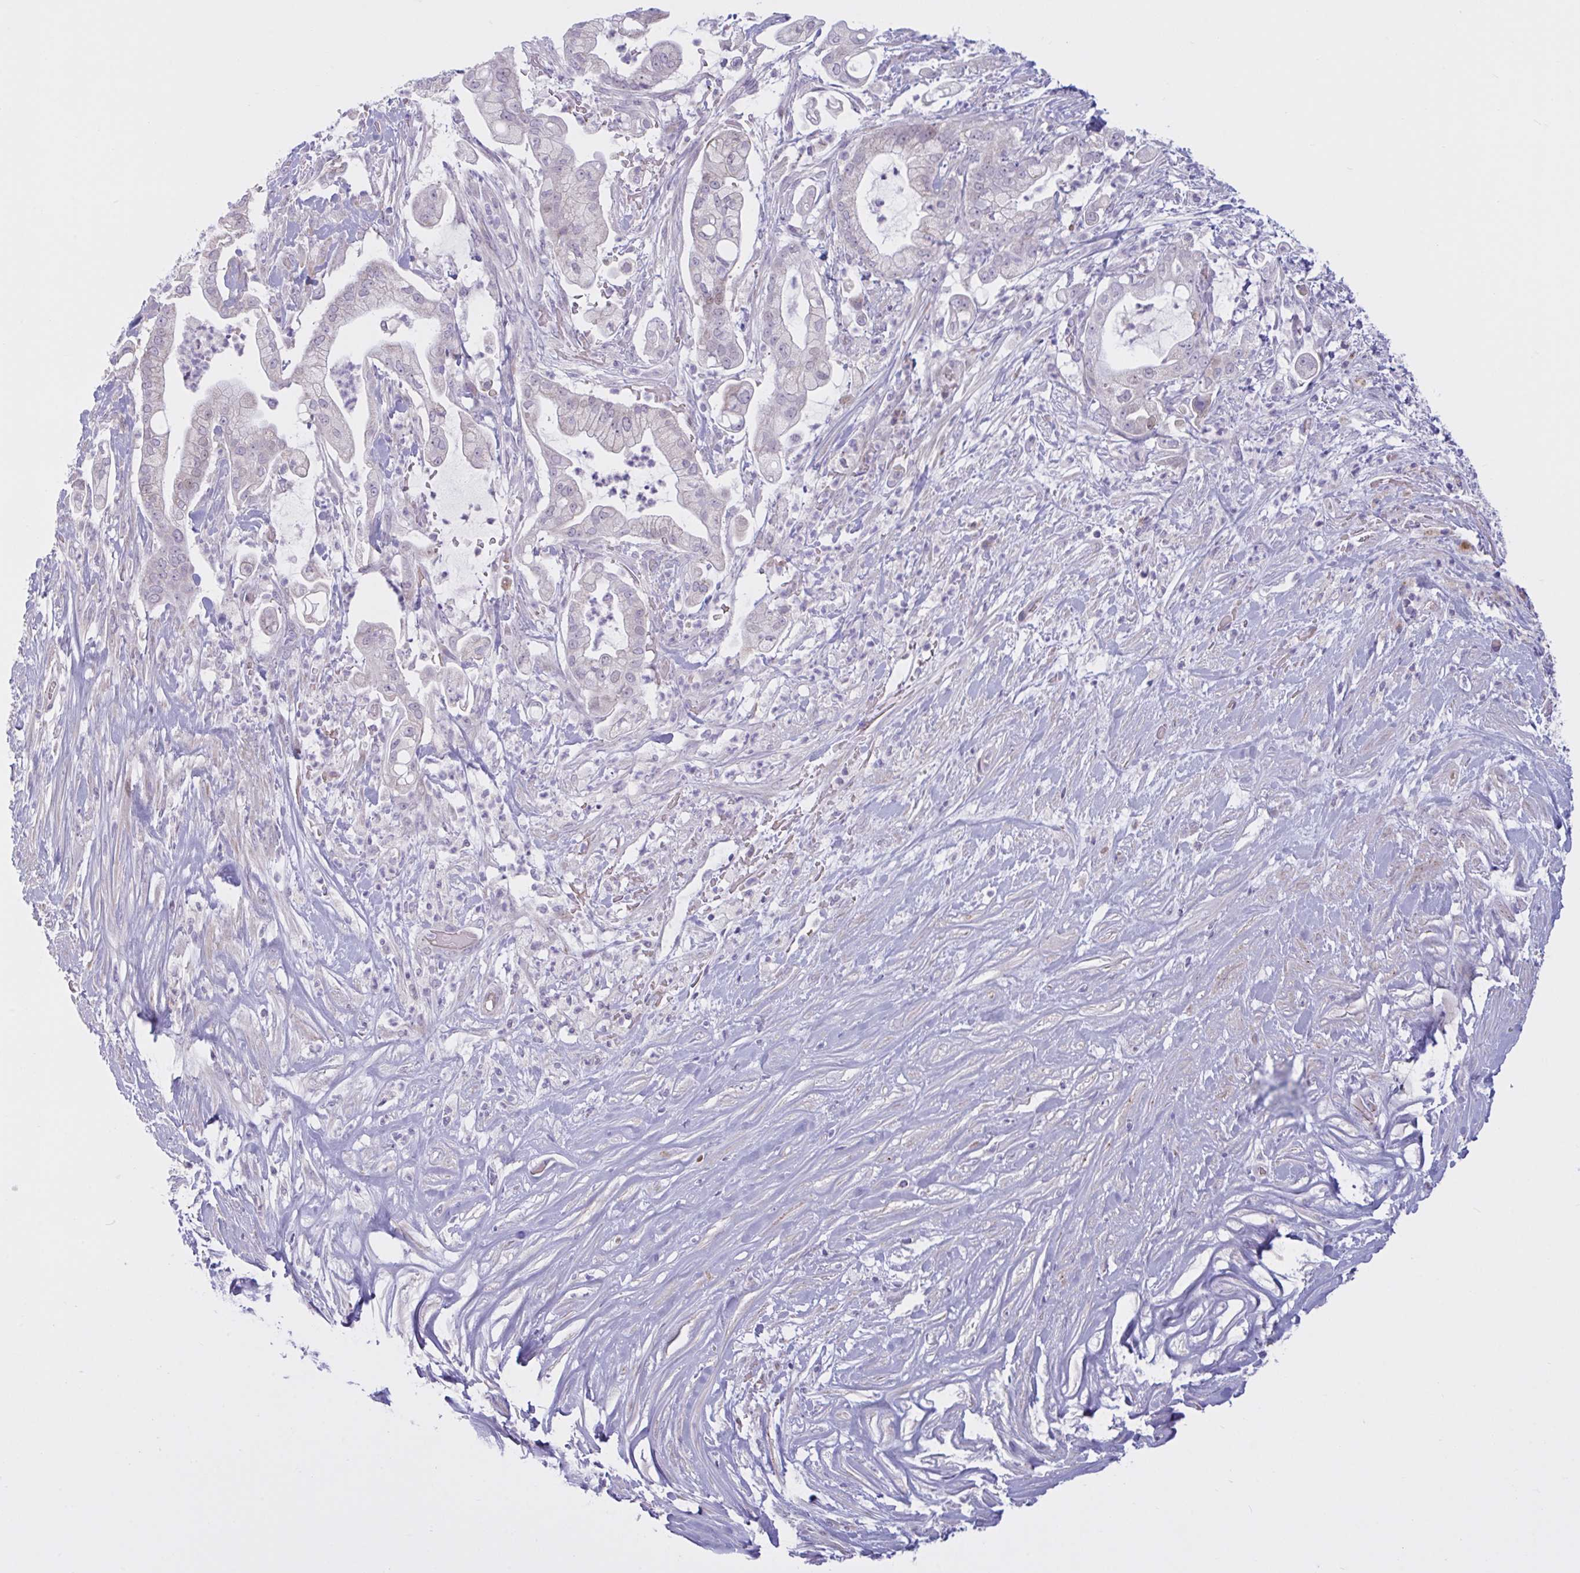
{"staining": {"intensity": "negative", "quantity": "none", "location": "none"}, "tissue": "pancreatic cancer", "cell_type": "Tumor cells", "image_type": "cancer", "snomed": [{"axis": "morphology", "description": "Adenocarcinoma, NOS"}, {"axis": "topography", "description": "Pancreas"}], "caption": "DAB immunohistochemical staining of pancreatic cancer demonstrates no significant staining in tumor cells.", "gene": "VWC2", "patient": {"sex": "female", "age": 69}}